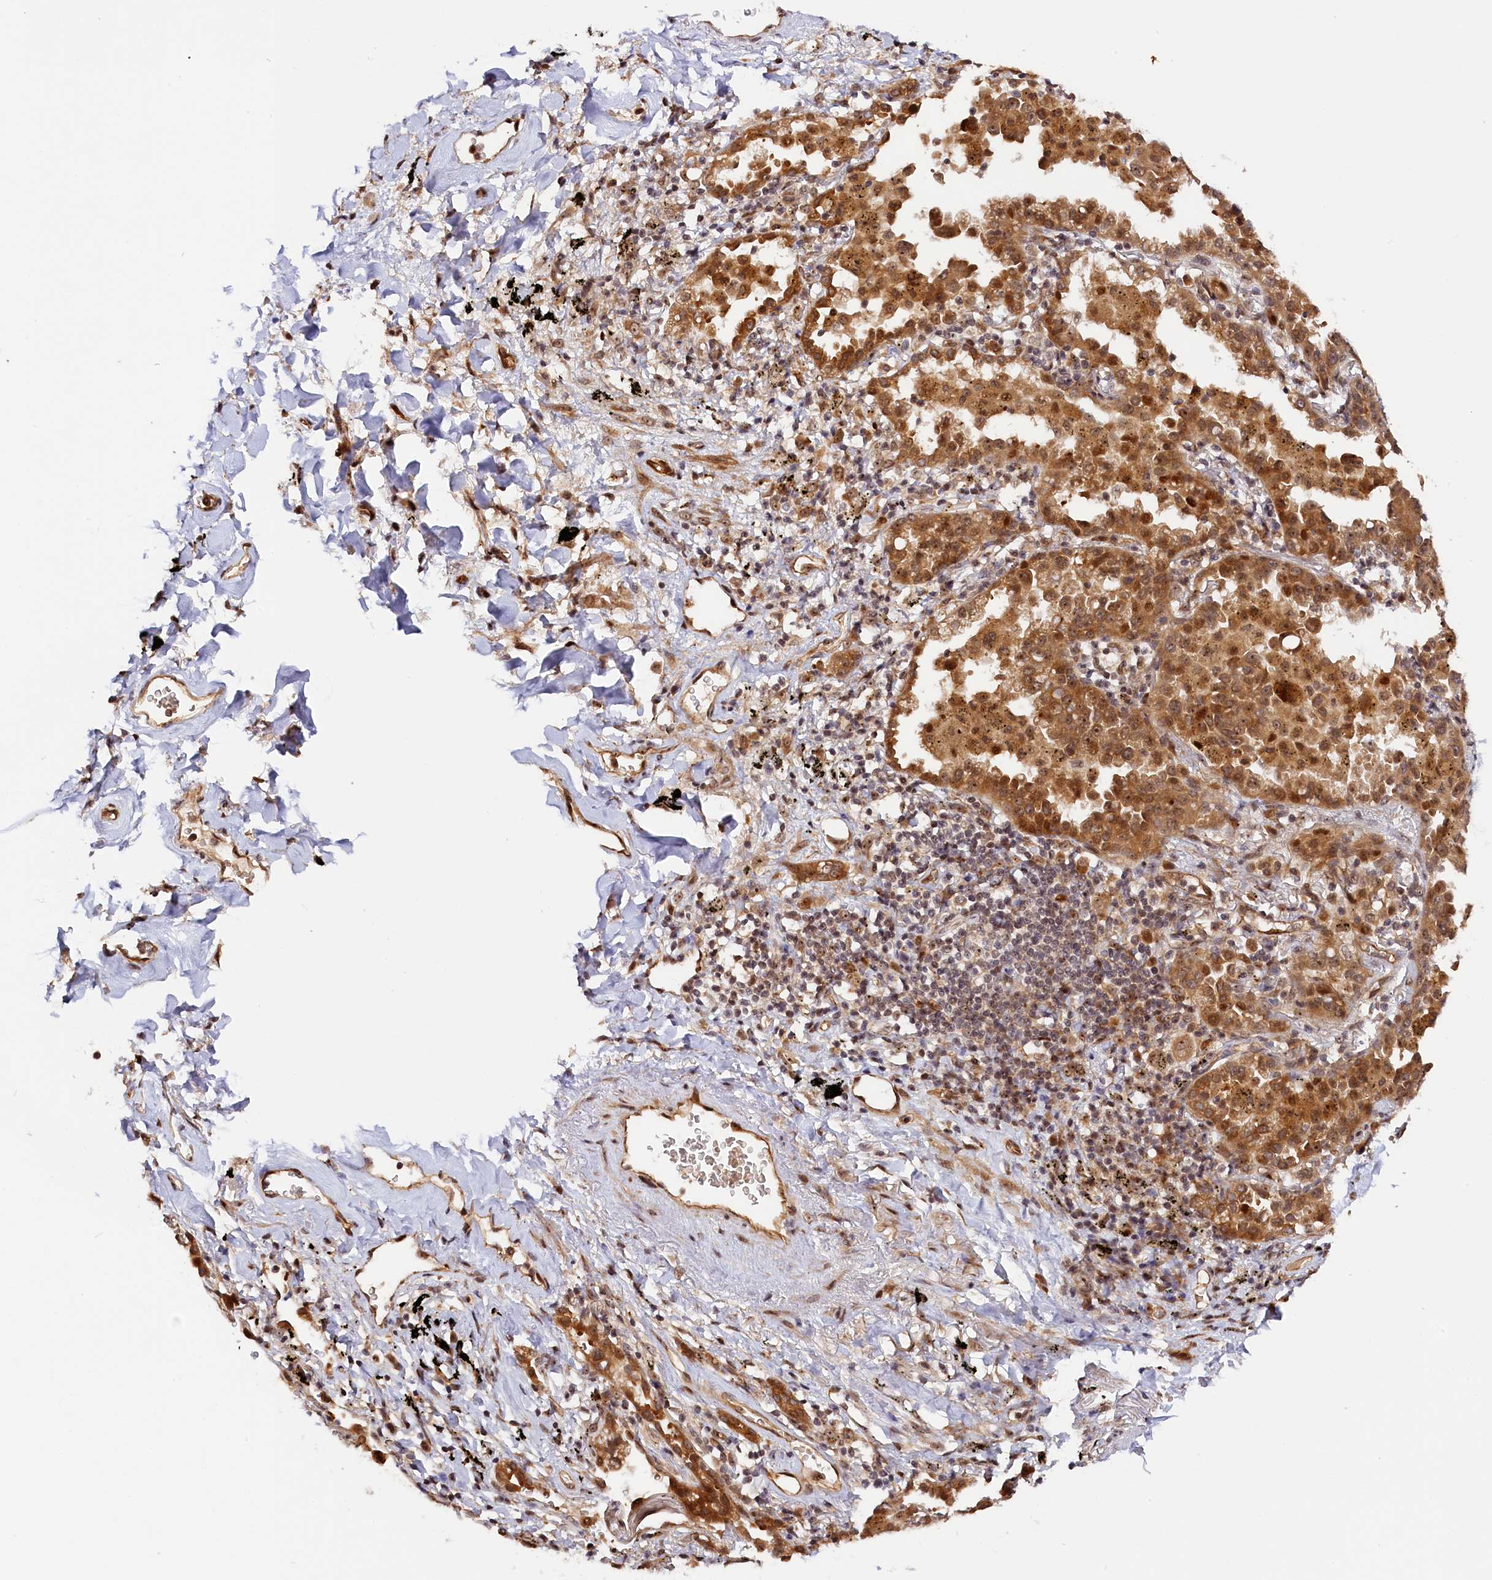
{"staining": {"intensity": "moderate", "quantity": ">75%", "location": "cytoplasmic/membranous,nuclear"}, "tissue": "lung cancer", "cell_type": "Tumor cells", "image_type": "cancer", "snomed": [{"axis": "morphology", "description": "Normal tissue, NOS"}, {"axis": "morphology", "description": "Adenocarcinoma, NOS"}, {"axis": "topography", "description": "Lung"}], "caption": "Adenocarcinoma (lung) tissue demonstrates moderate cytoplasmic/membranous and nuclear positivity in approximately >75% of tumor cells, visualized by immunohistochemistry.", "gene": "ANKRD24", "patient": {"sex": "male", "age": 59}}